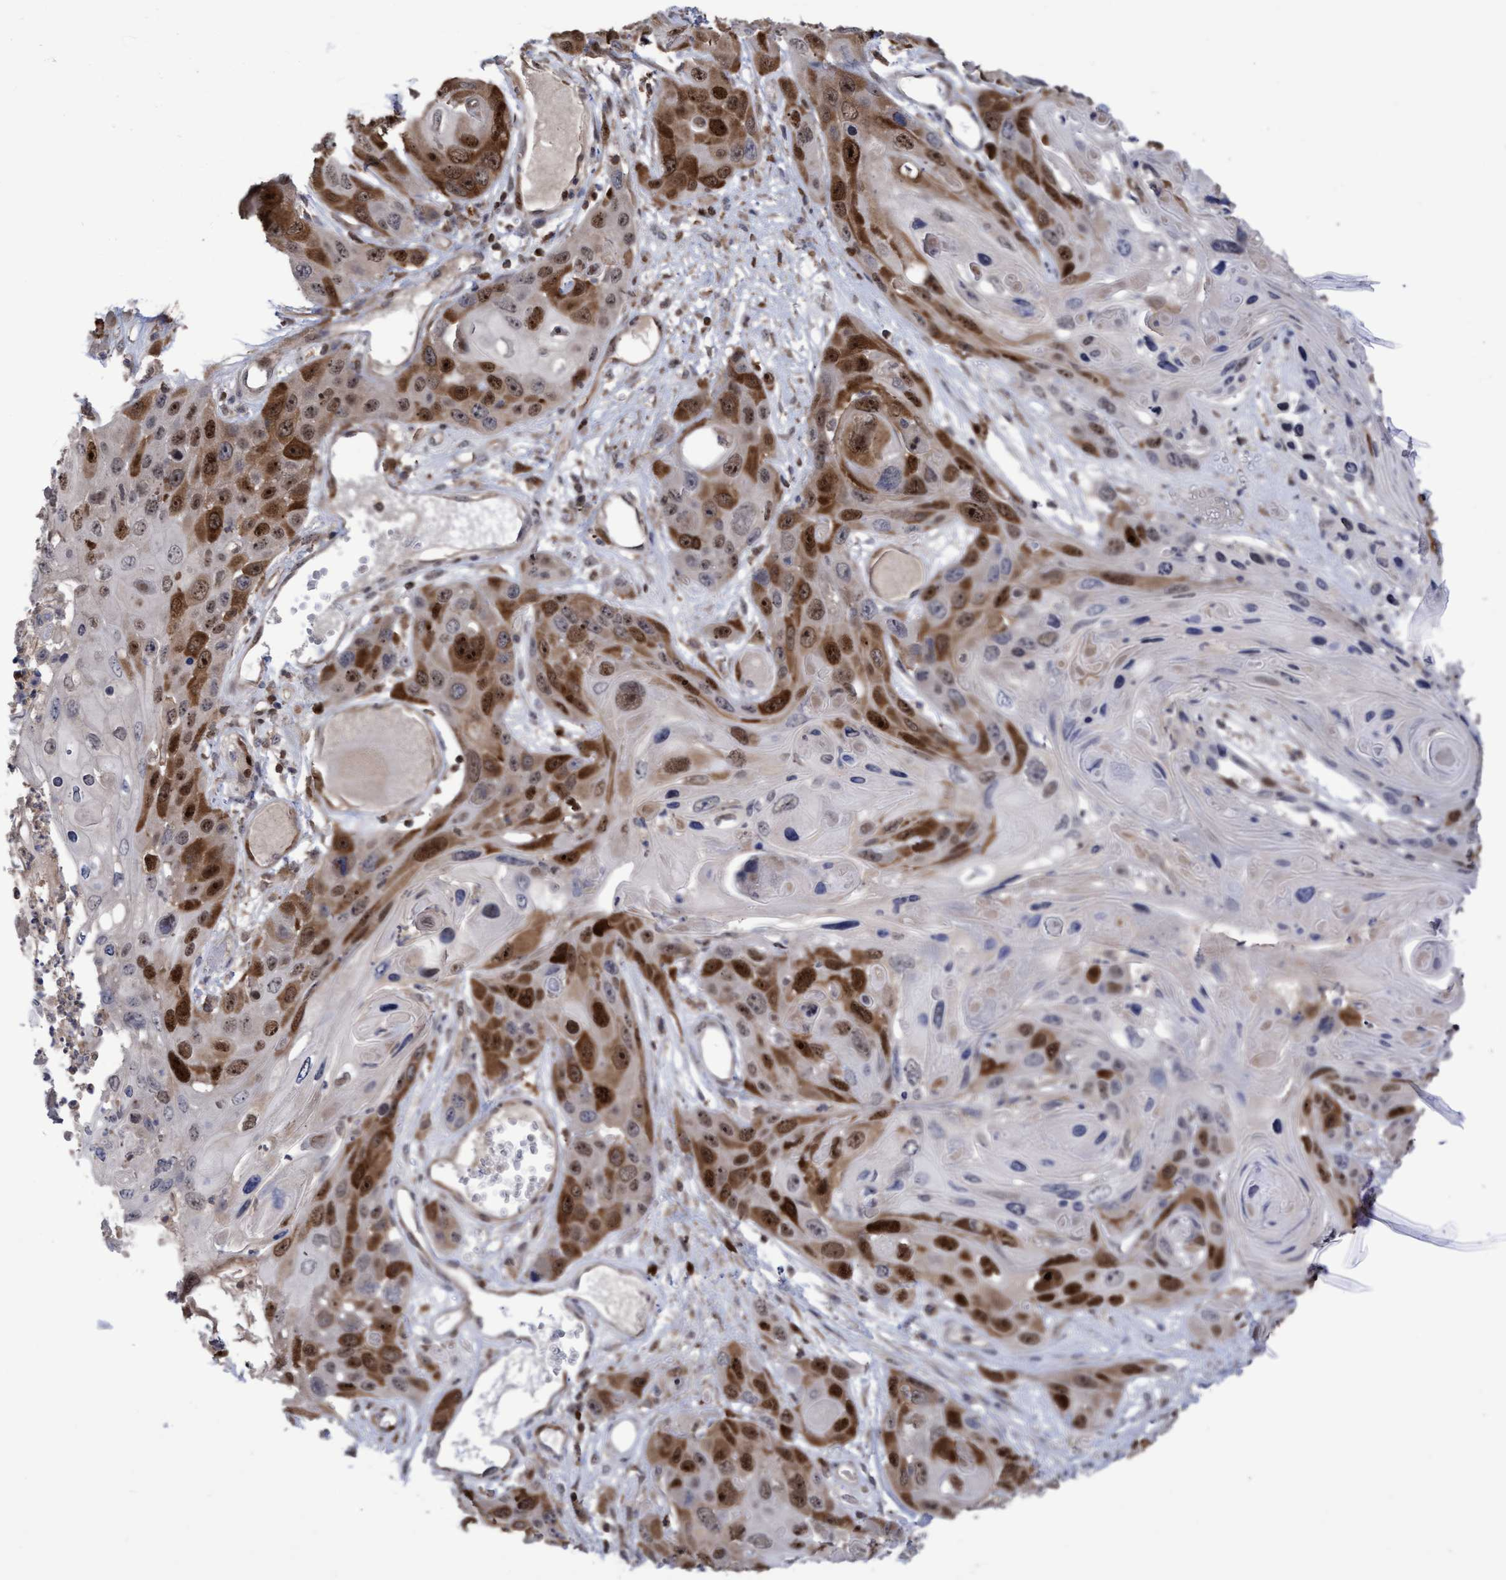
{"staining": {"intensity": "strong", "quantity": ">75%", "location": "cytoplasmic/membranous,nuclear"}, "tissue": "skin cancer", "cell_type": "Tumor cells", "image_type": "cancer", "snomed": [{"axis": "morphology", "description": "Squamous cell carcinoma, NOS"}, {"axis": "topography", "description": "Skin"}], "caption": "The image exhibits immunohistochemical staining of squamous cell carcinoma (skin). There is strong cytoplasmic/membranous and nuclear expression is appreciated in about >75% of tumor cells.", "gene": "SLBP", "patient": {"sex": "male", "age": 55}}